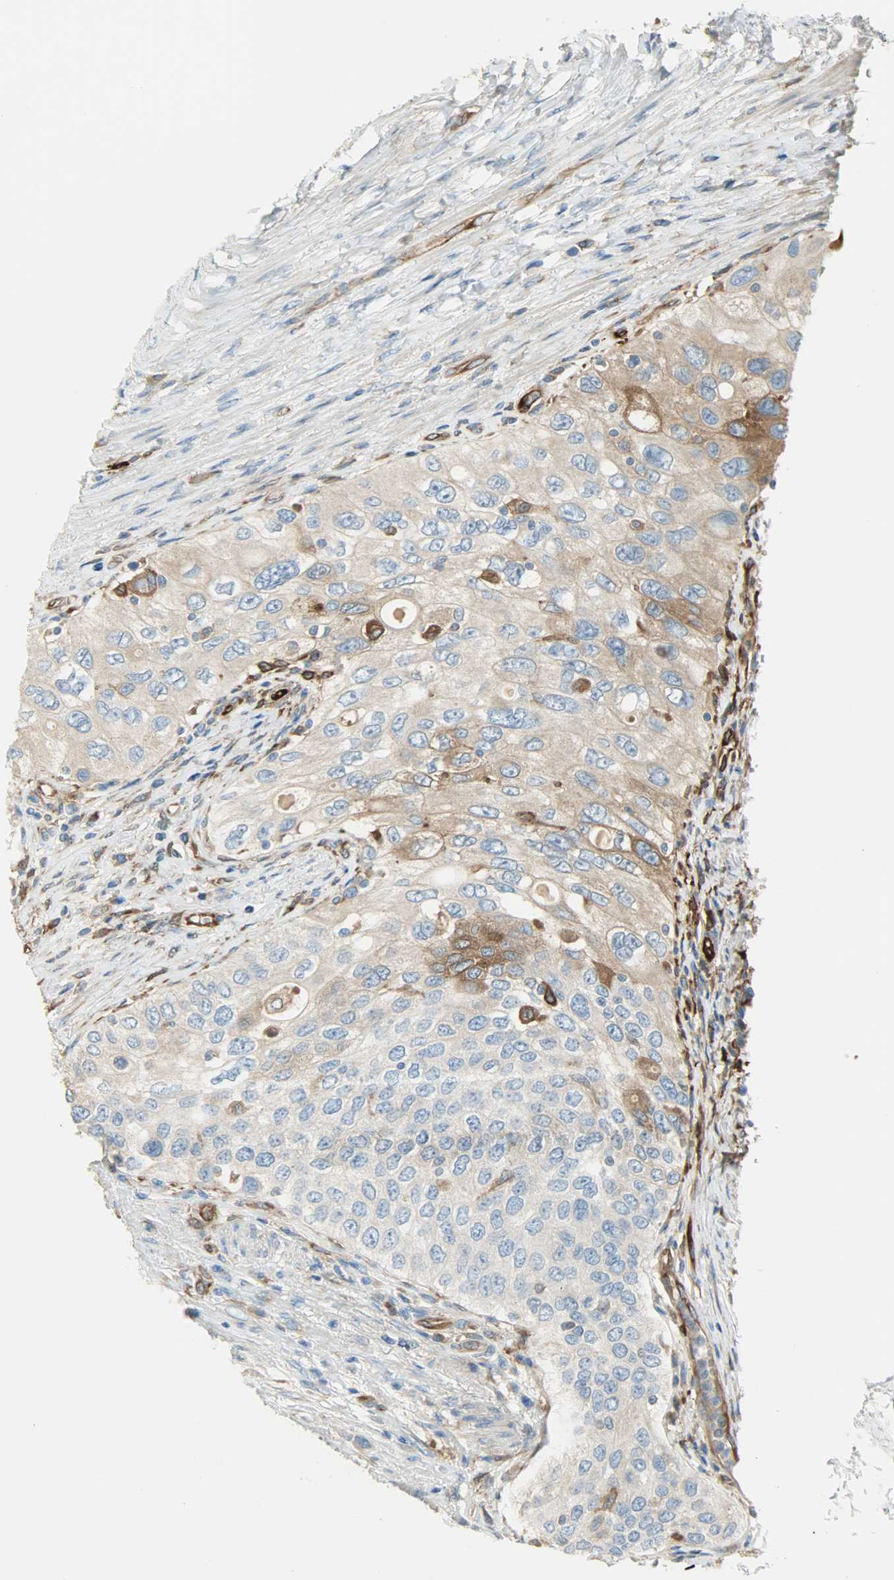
{"staining": {"intensity": "moderate", "quantity": "25%-75%", "location": "cytoplasmic/membranous"}, "tissue": "urothelial cancer", "cell_type": "Tumor cells", "image_type": "cancer", "snomed": [{"axis": "morphology", "description": "Urothelial carcinoma, High grade"}, {"axis": "topography", "description": "Urinary bladder"}], "caption": "Immunohistochemical staining of urothelial carcinoma (high-grade) exhibits medium levels of moderate cytoplasmic/membranous protein positivity in about 25%-75% of tumor cells.", "gene": "WARS1", "patient": {"sex": "female", "age": 56}}